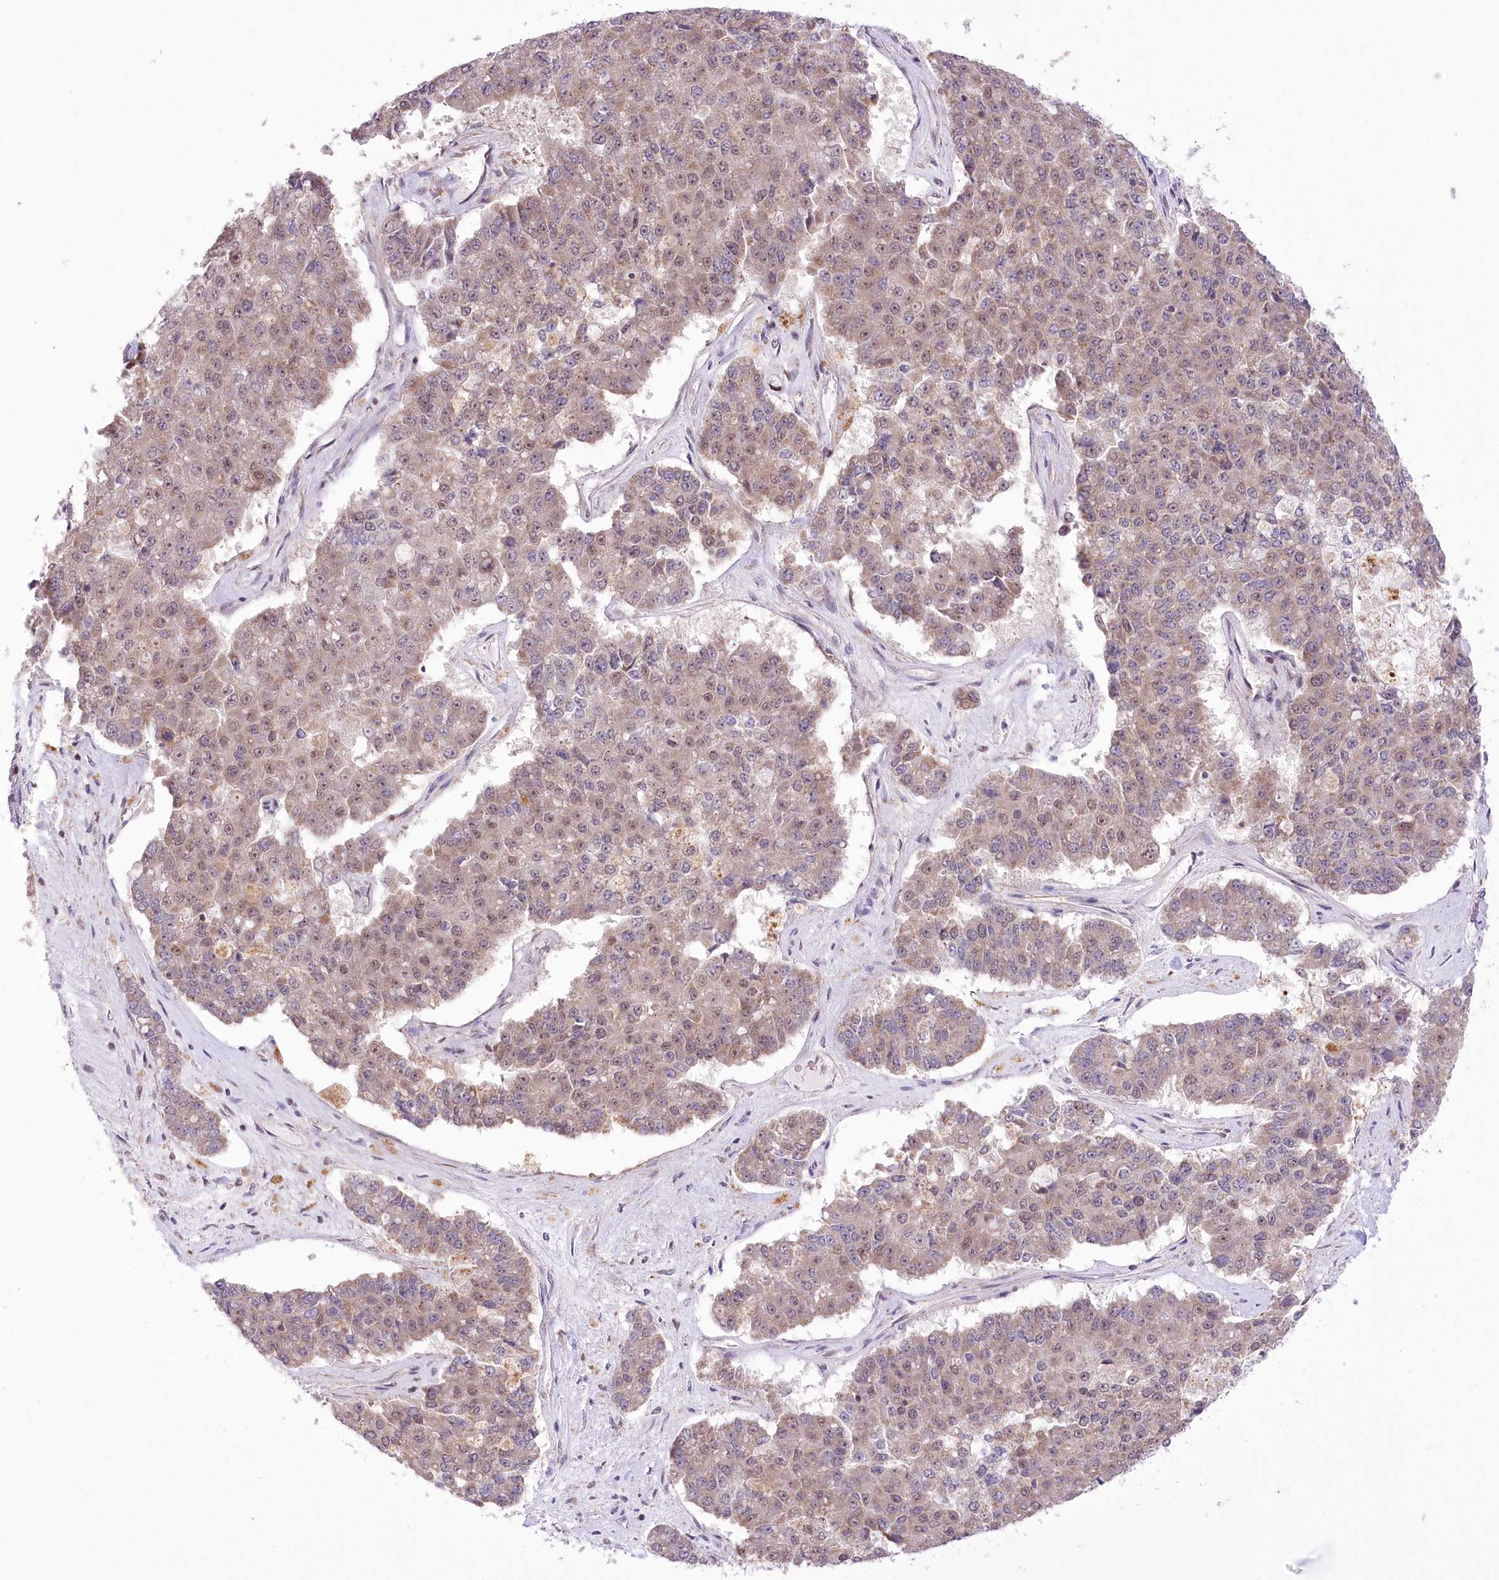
{"staining": {"intensity": "moderate", "quantity": "<25%", "location": "nuclear"}, "tissue": "pancreatic cancer", "cell_type": "Tumor cells", "image_type": "cancer", "snomed": [{"axis": "morphology", "description": "Adenocarcinoma, NOS"}, {"axis": "topography", "description": "Pancreas"}], "caption": "Immunohistochemical staining of pancreatic adenocarcinoma reveals low levels of moderate nuclear protein staining in approximately <25% of tumor cells.", "gene": "ZMAT2", "patient": {"sex": "male", "age": 50}}